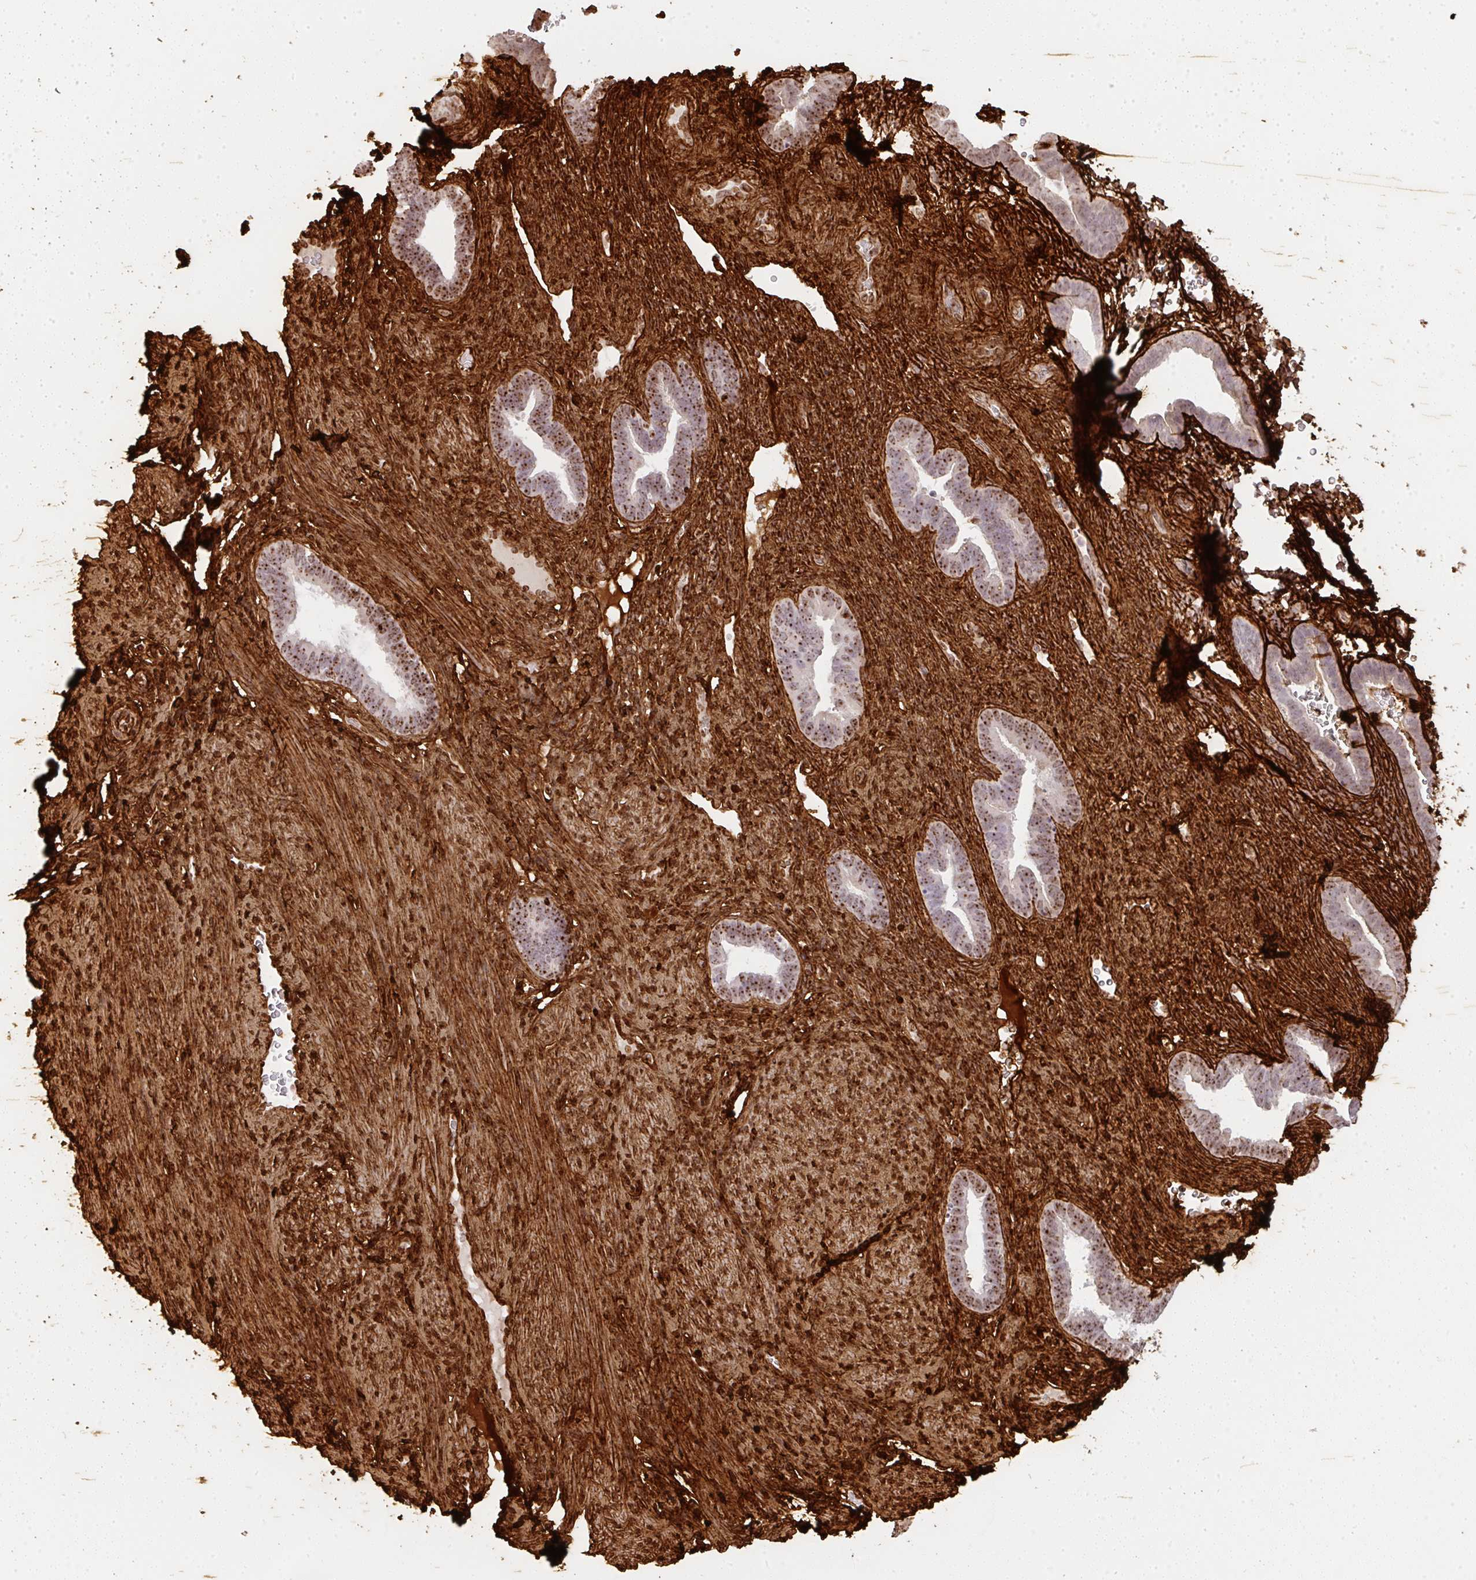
{"staining": {"intensity": "strong", "quantity": ">75%", "location": "cytoplasmic/membranous"}, "tissue": "endometrium", "cell_type": "Cells in endometrial stroma", "image_type": "normal", "snomed": [{"axis": "morphology", "description": "Normal tissue, NOS"}, {"axis": "topography", "description": "Endometrium"}], "caption": "Cells in endometrial stroma reveal strong cytoplasmic/membranous positivity in about >75% of cells in normal endometrium. (DAB IHC with brightfield microscopy, high magnification).", "gene": "COL3A1", "patient": {"sex": "female", "age": 34}}